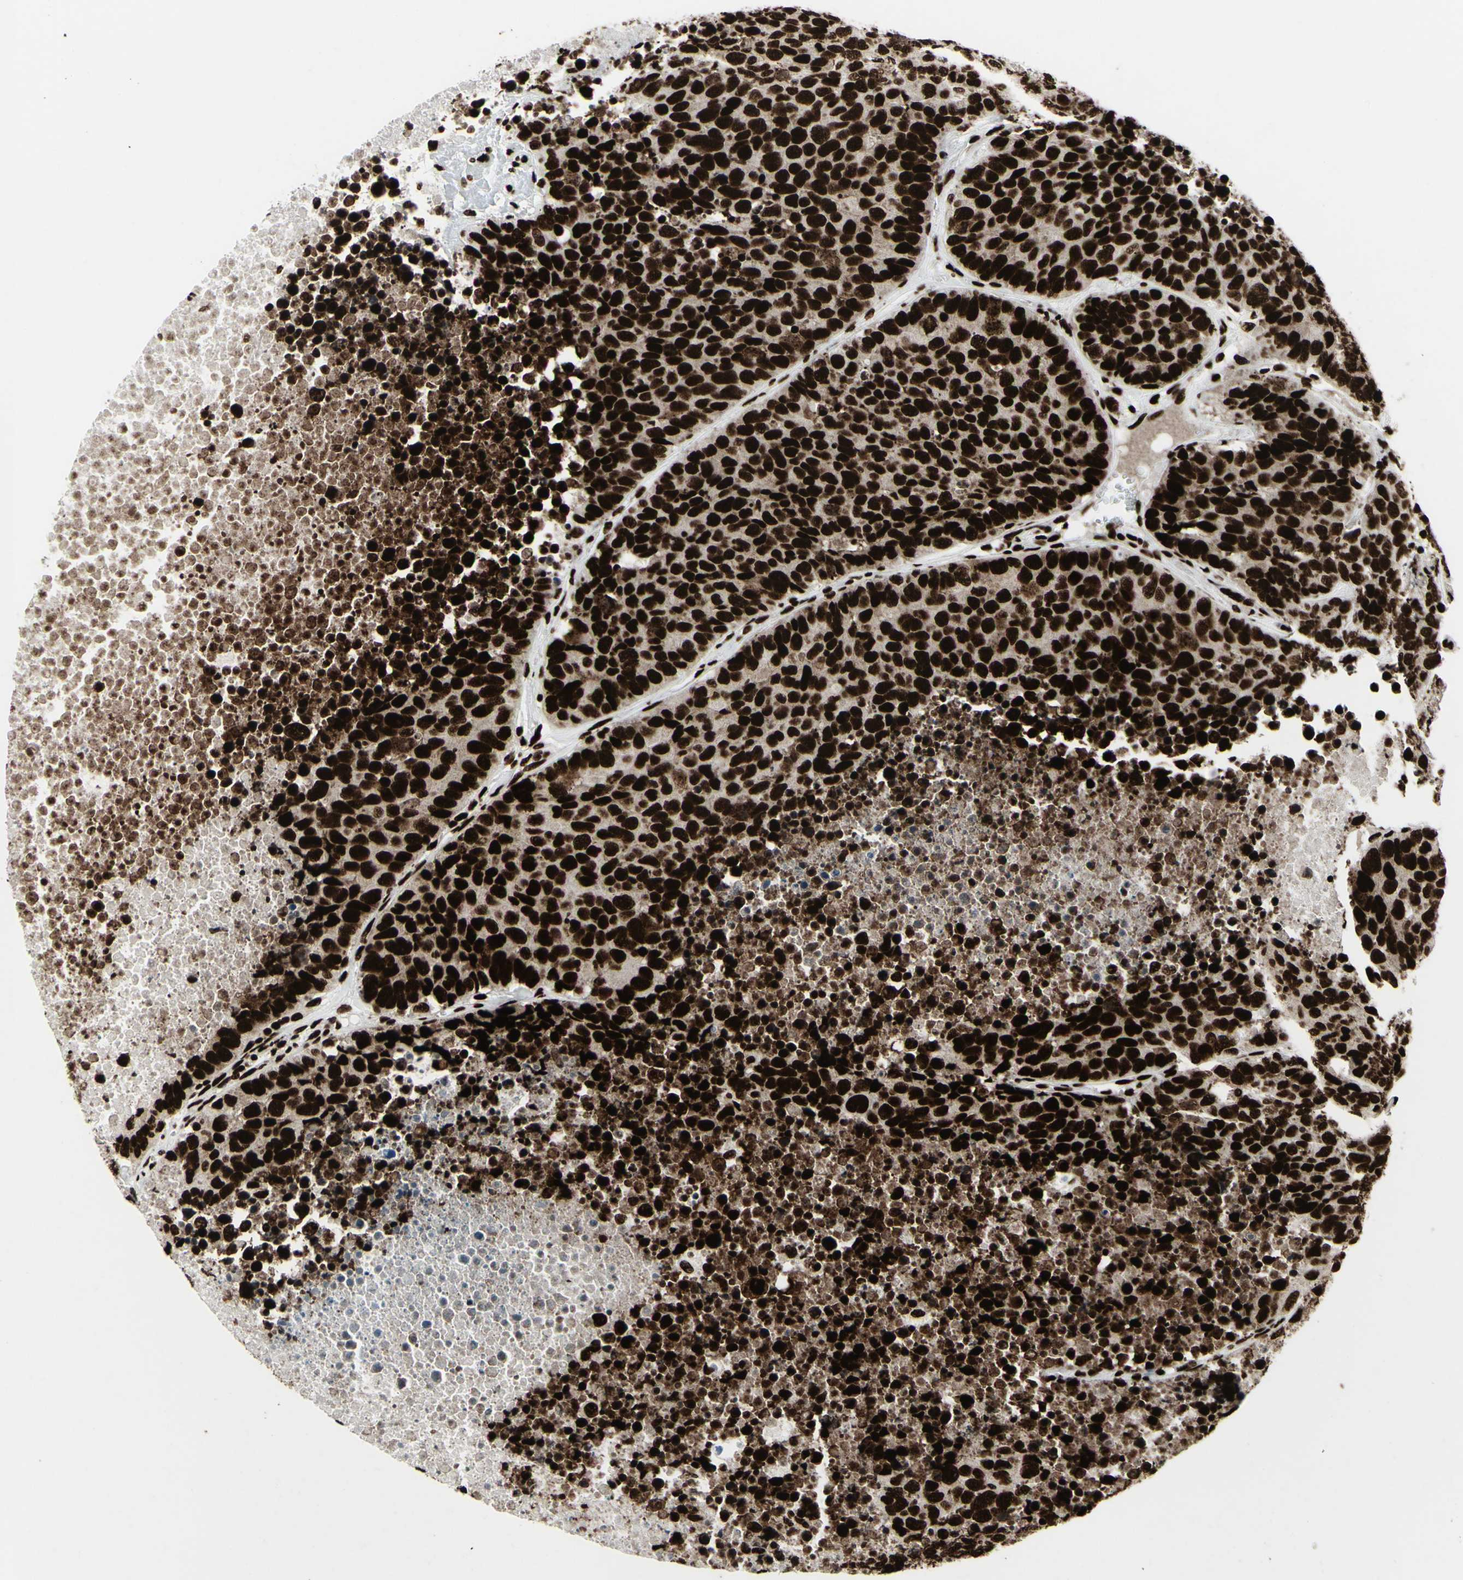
{"staining": {"intensity": "strong", "quantity": ">75%", "location": "nuclear"}, "tissue": "carcinoid", "cell_type": "Tumor cells", "image_type": "cancer", "snomed": [{"axis": "morphology", "description": "Carcinoid, malignant, NOS"}, {"axis": "topography", "description": "Lung"}], "caption": "Immunohistochemical staining of malignant carcinoid shows strong nuclear protein expression in approximately >75% of tumor cells.", "gene": "U2AF2", "patient": {"sex": "male", "age": 60}}